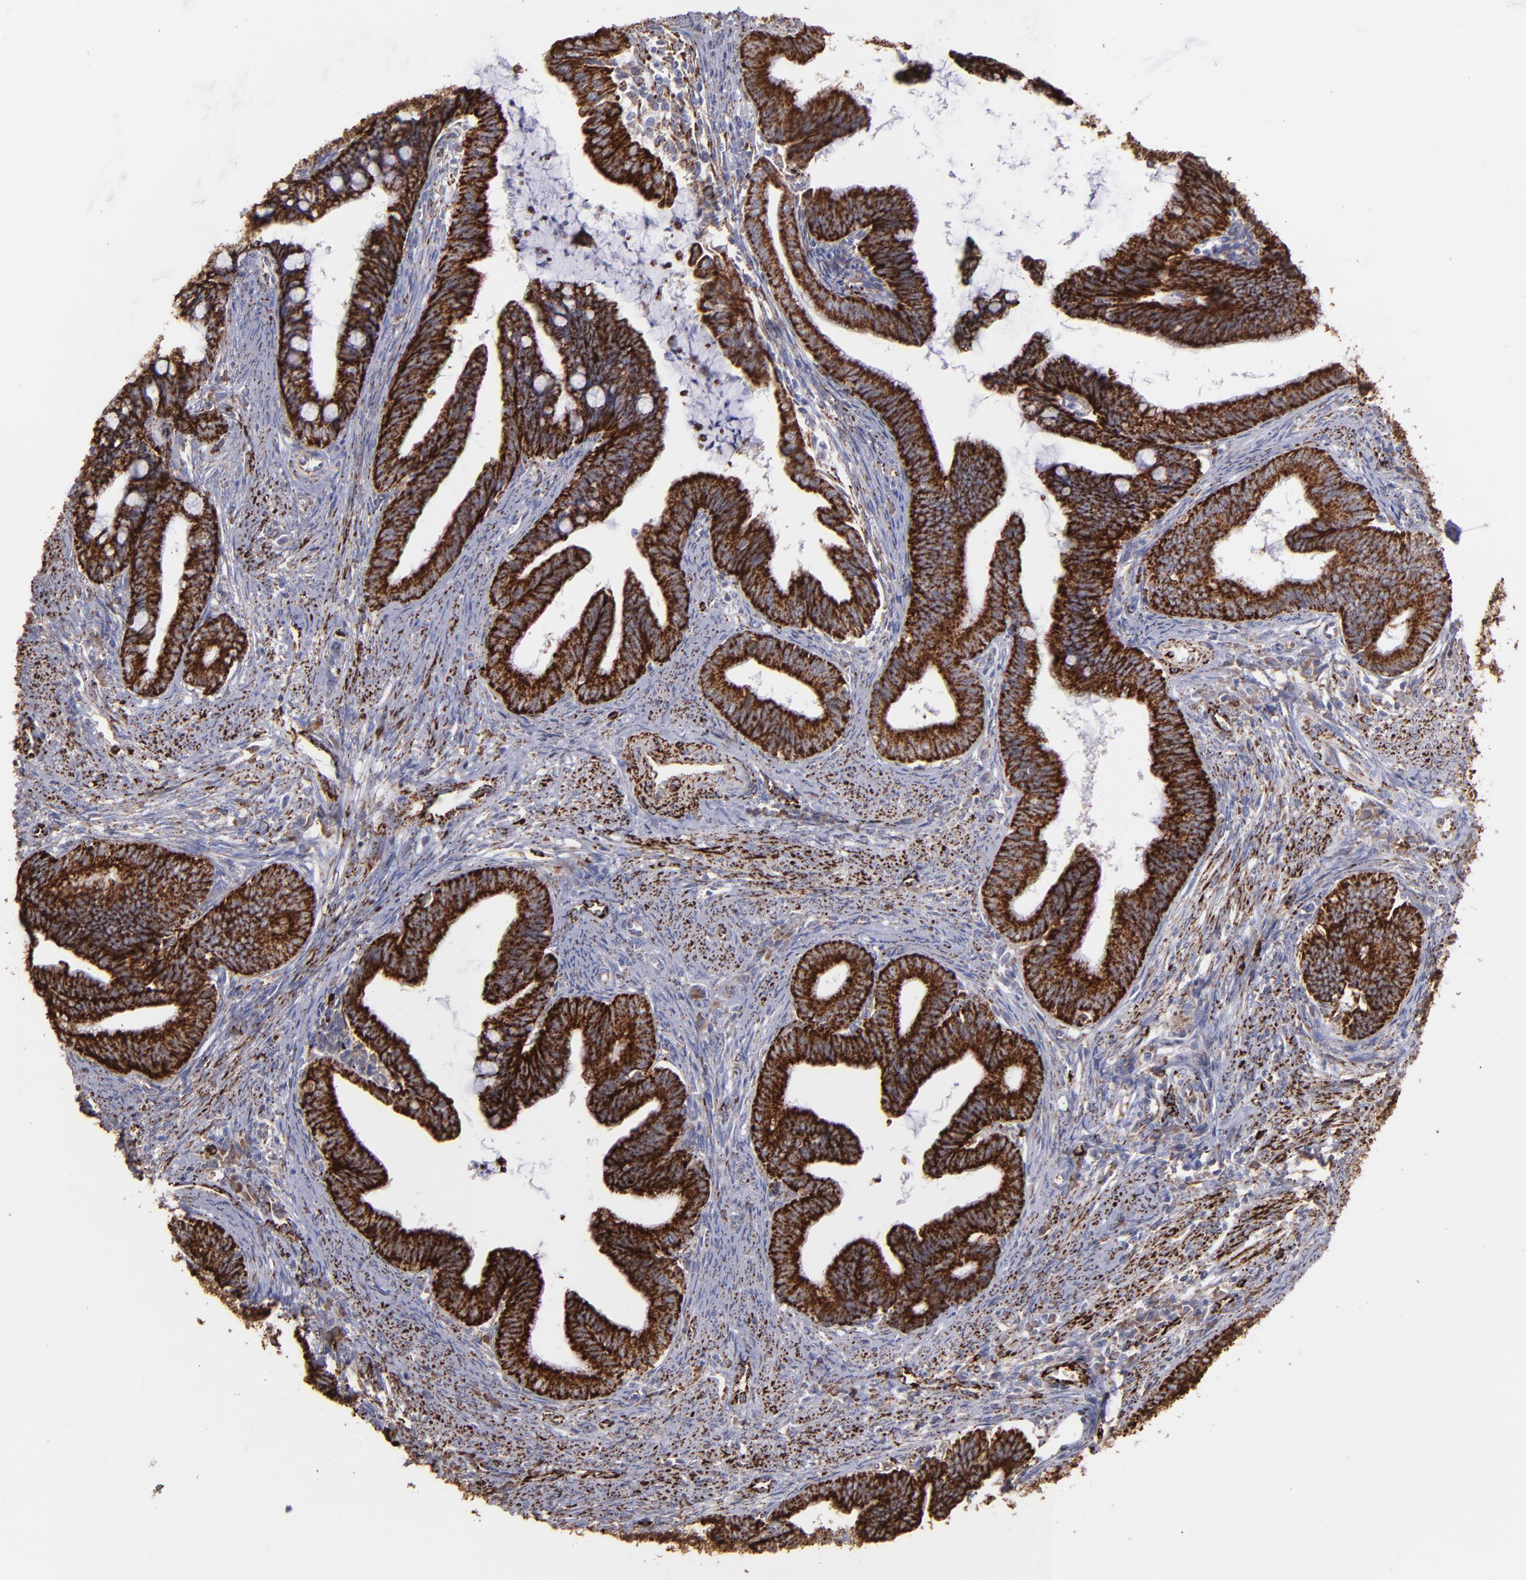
{"staining": {"intensity": "strong", "quantity": ">75%", "location": "cytoplasmic/membranous"}, "tissue": "cervical cancer", "cell_type": "Tumor cells", "image_type": "cancer", "snomed": [{"axis": "morphology", "description": "Adenocarcinoma, NOS"}, {"axis": "topography", "description": "Cervix"}], "caption": "Immunohistochemical staining of human adenocarcinoma (cervical) exhibits strong cytoplasmic/membranous protein expression in about >75% of tumor cells.", "gene": "MAOB", "patient": {"sex": "female", "age": 36}}